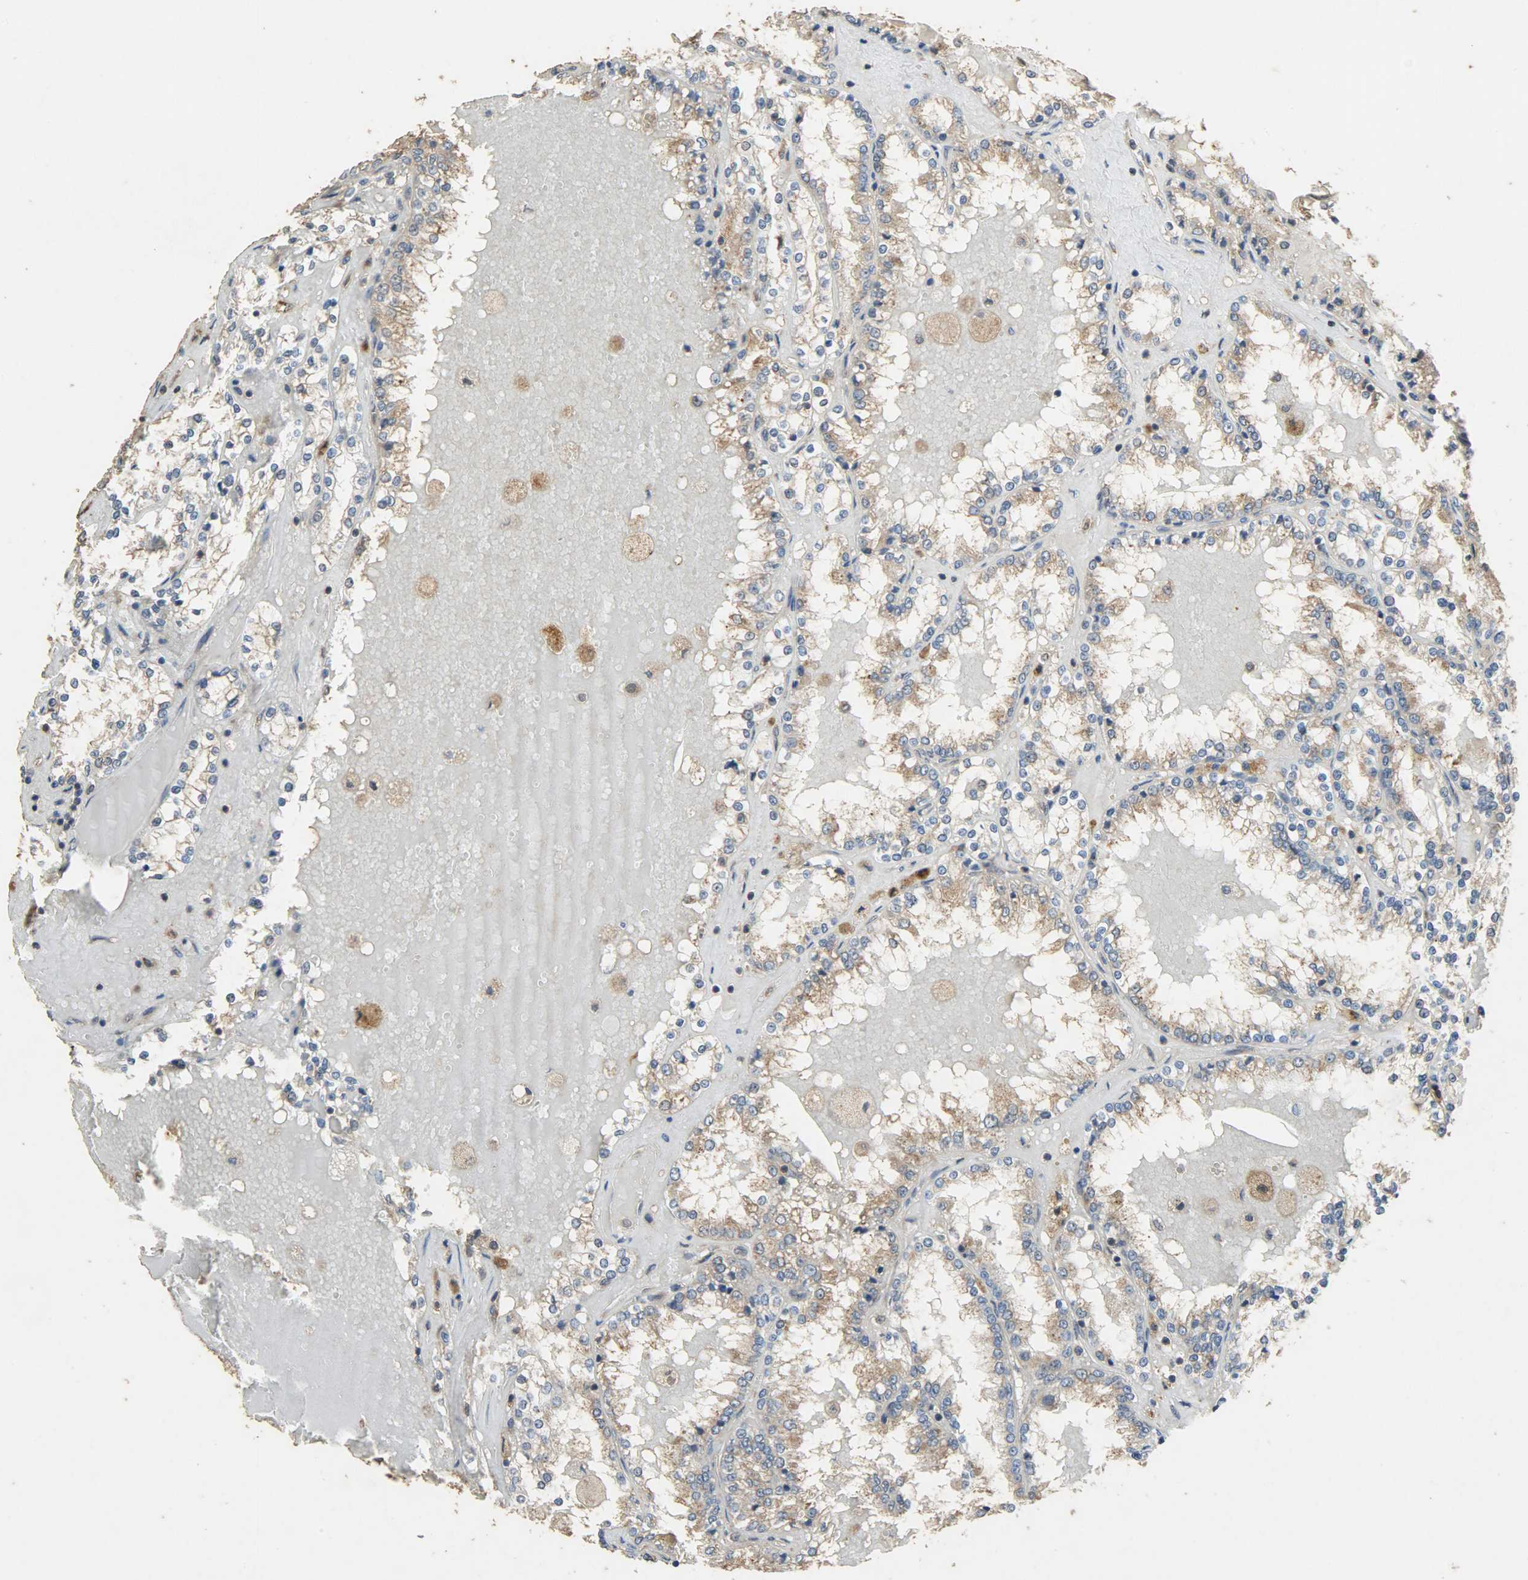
{"staining": {"intensity": "moderate", "quantity": ">75%", "location": "cytoplasmic/membranous"}, "tissue": "renal cancer", "cell_type": "Tumor cells", "image_type": "cancer", "snomed": [{"axis": "morphology", "description": "Adenocarcinoma, NOS"}, {"axis": "topography", "description": "Kidney"}], "caption": "This is an image of IHC staining of adenocarcinoma (renal), which shows moderate staining in the cytoplasmic/membranous of tumor cells.", "gene": "CDKN2C", "patient": {"sex": "female", "age": 56}}